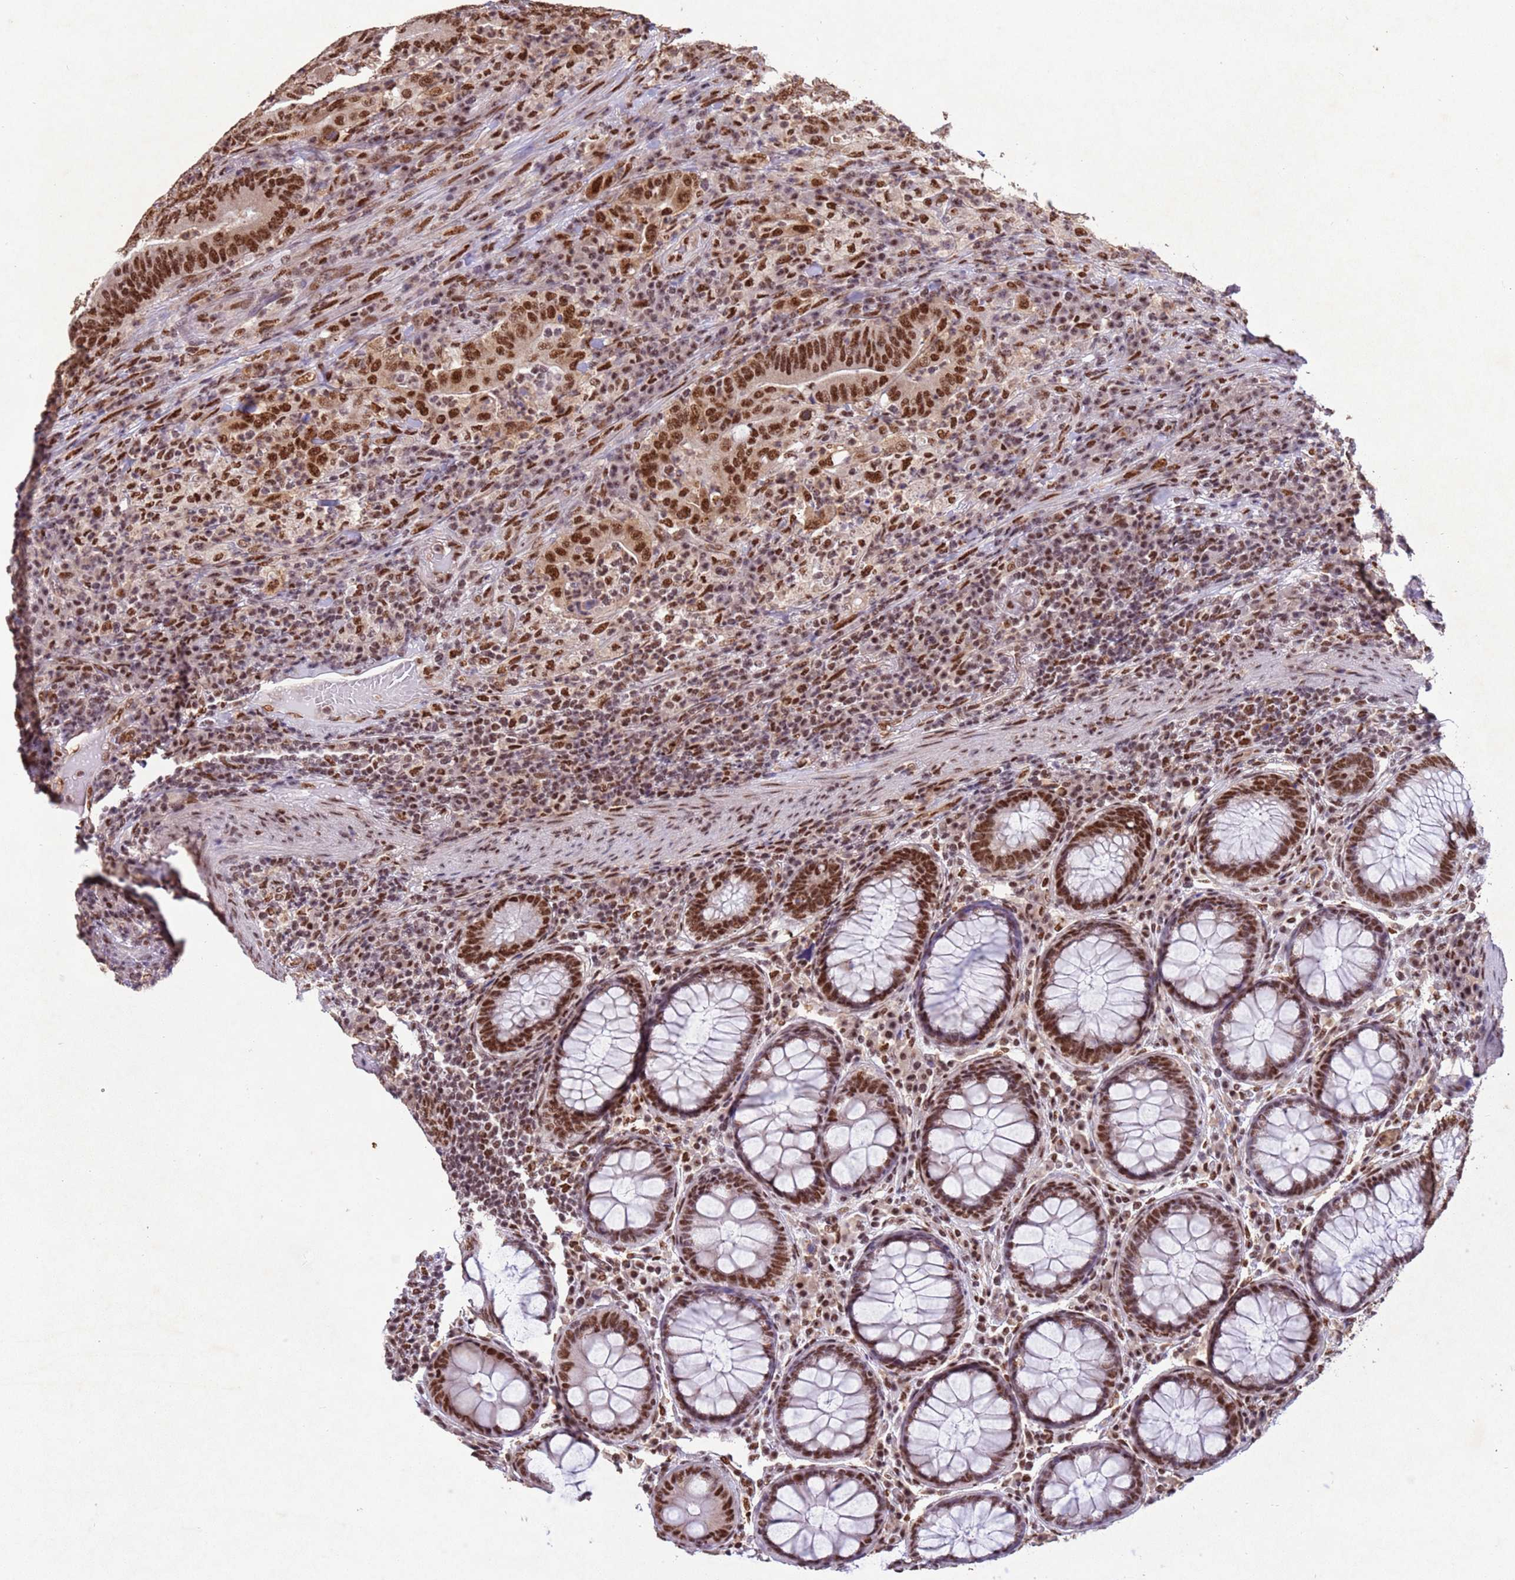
{"staining": {"intensity": "strong", "quantity": ">75%", "location": "nuclear"}, "tissue": "colorectal cancer", "cell_type": "Tumor cells", "image_type": "cancer", "snomed": [{"axis": "morphology", "description": "Adenocarcinoma, NOS"}, {"axis": "topography", "description": "Colon"}], "caption": "IHC photomicrograph of human colorectal cancer stained for a protein (brown), which demonstrates high levels of strong nuclear expression in approximately >75% of tumor cells.", "gene": "ESF1", "patient": {"sex": "female", "age": 66}}